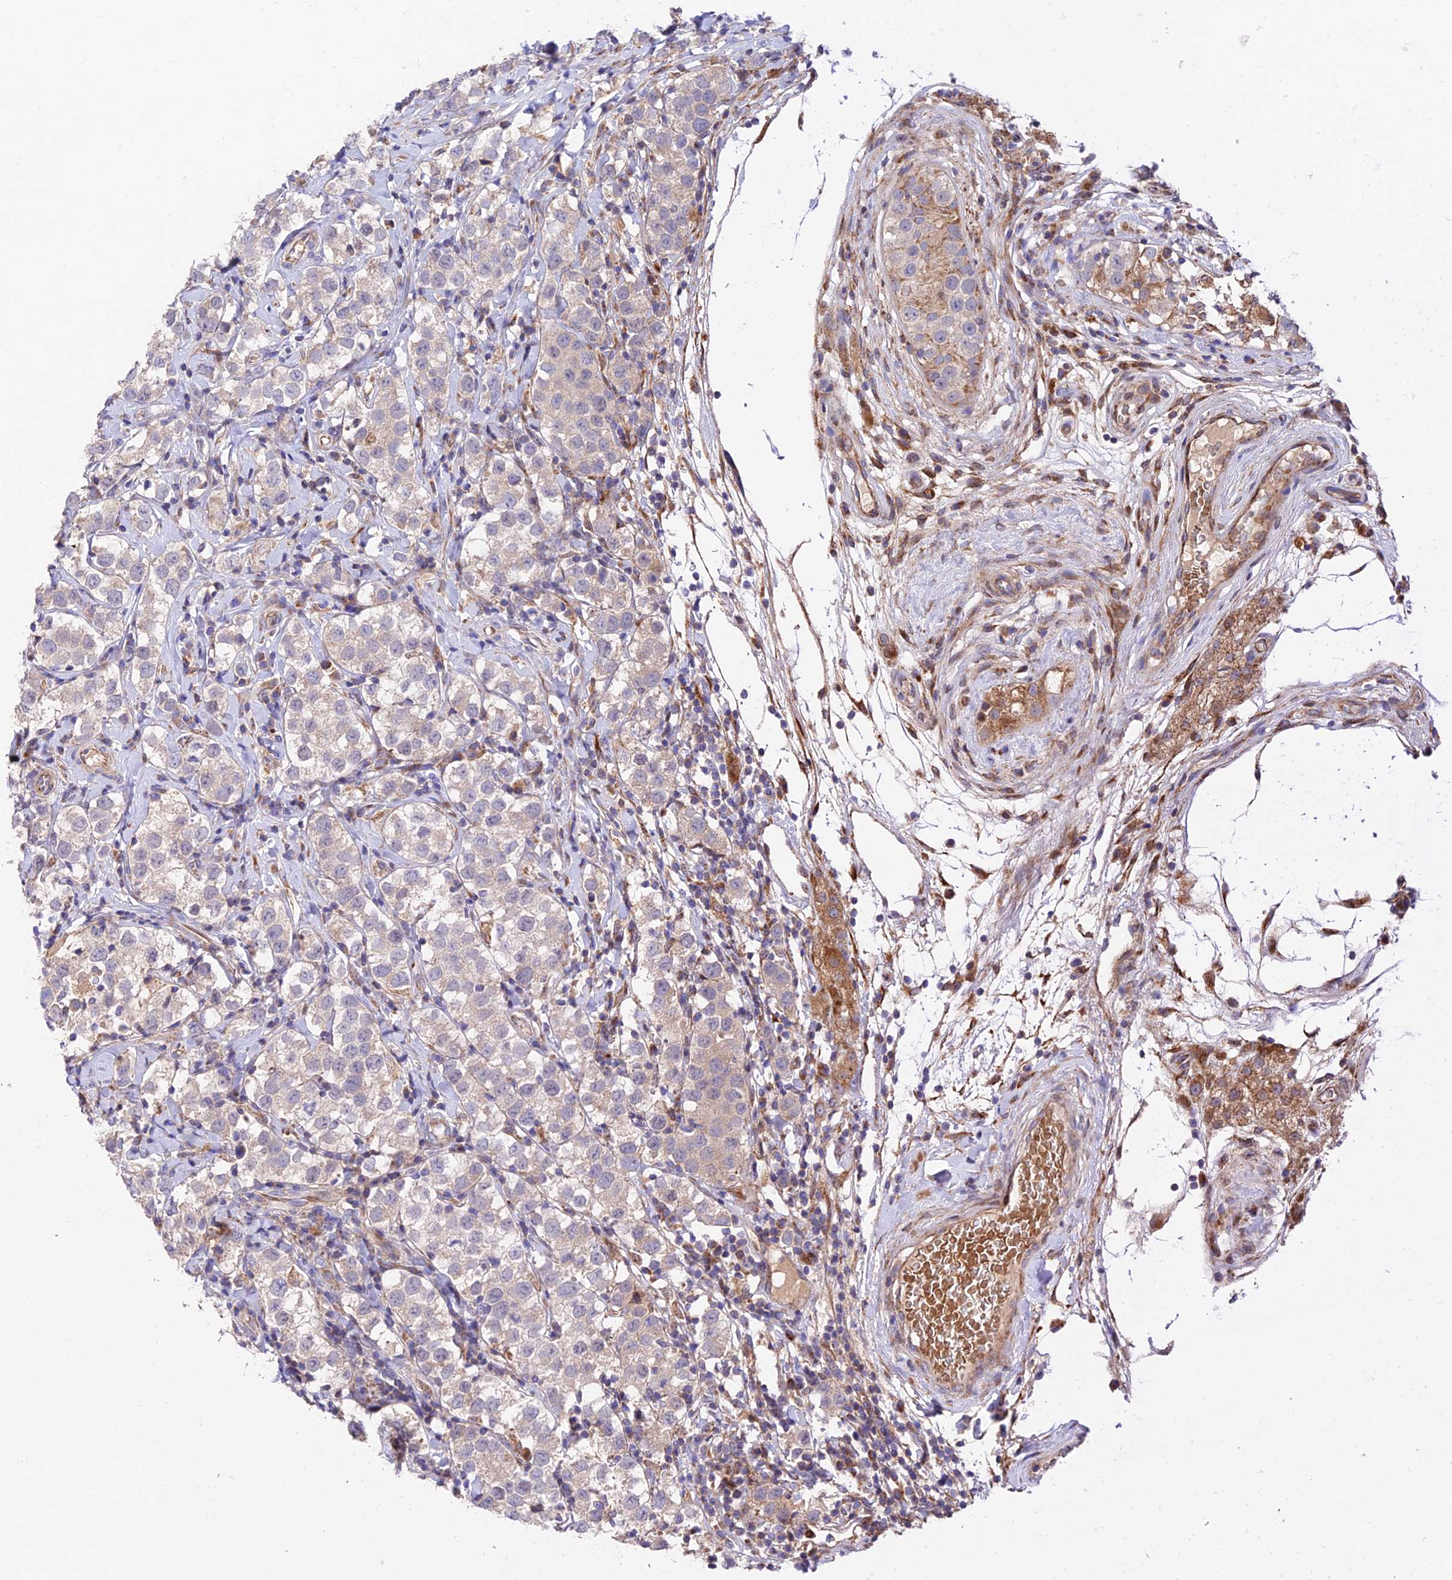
{"staining": {"intensity": "negative", "quantity": "none", "location": "none"}, "tissue": "testis cancer", "cell_type": "Tumor cells", "image_type": "cancer", "snomed": [{"axis": "morphology", "description": "Seminoma, NOS"}, {"axis": "topography", "description": "Testis"}], "caption": "Tumor cells are negative for protein expression in human seminoma (testis).", "gene": "FUOM", "patient": {"sex": "male", "age": 34}}